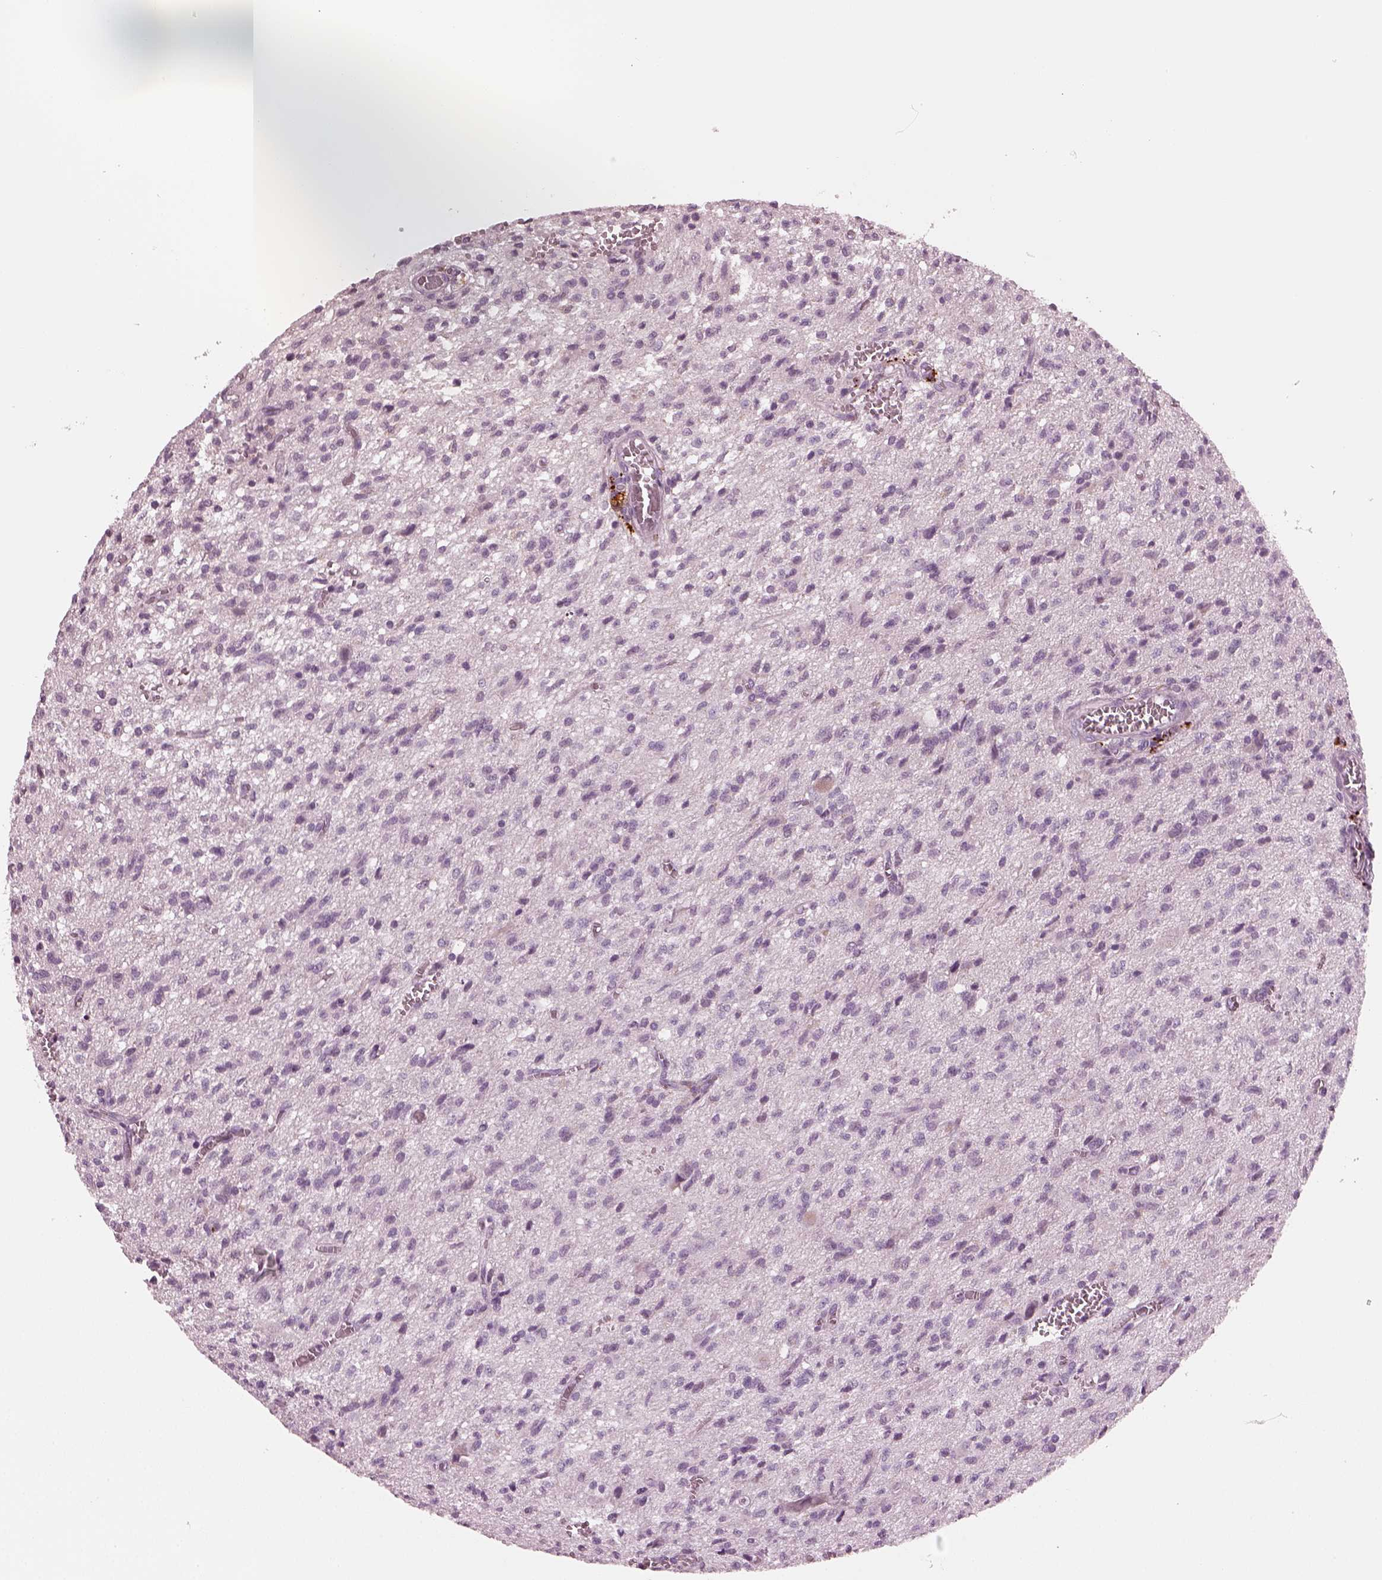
{"staining": {"intensity": "negative", "quantity": "none", "location": "none"}, "tissue": "glioma", "cell_type": "Tumor cells", "image_type": "cancer", "snomed": [{"axis": "morphology", "description": "Glioma, malignant, Low grade"}, {"axis": "topography", "description": "Brain"}], "caption": "High magnification brightfield microscopy of malignant glioma (low-grade) stained with DAB (3,3'-diaminobenzidine) (brown) and counterstained with hematoxylin (blue): tumor cells show no significant expression.", "gene": "SLAMF8", "patient": {"sex": "male", "age": 64}}